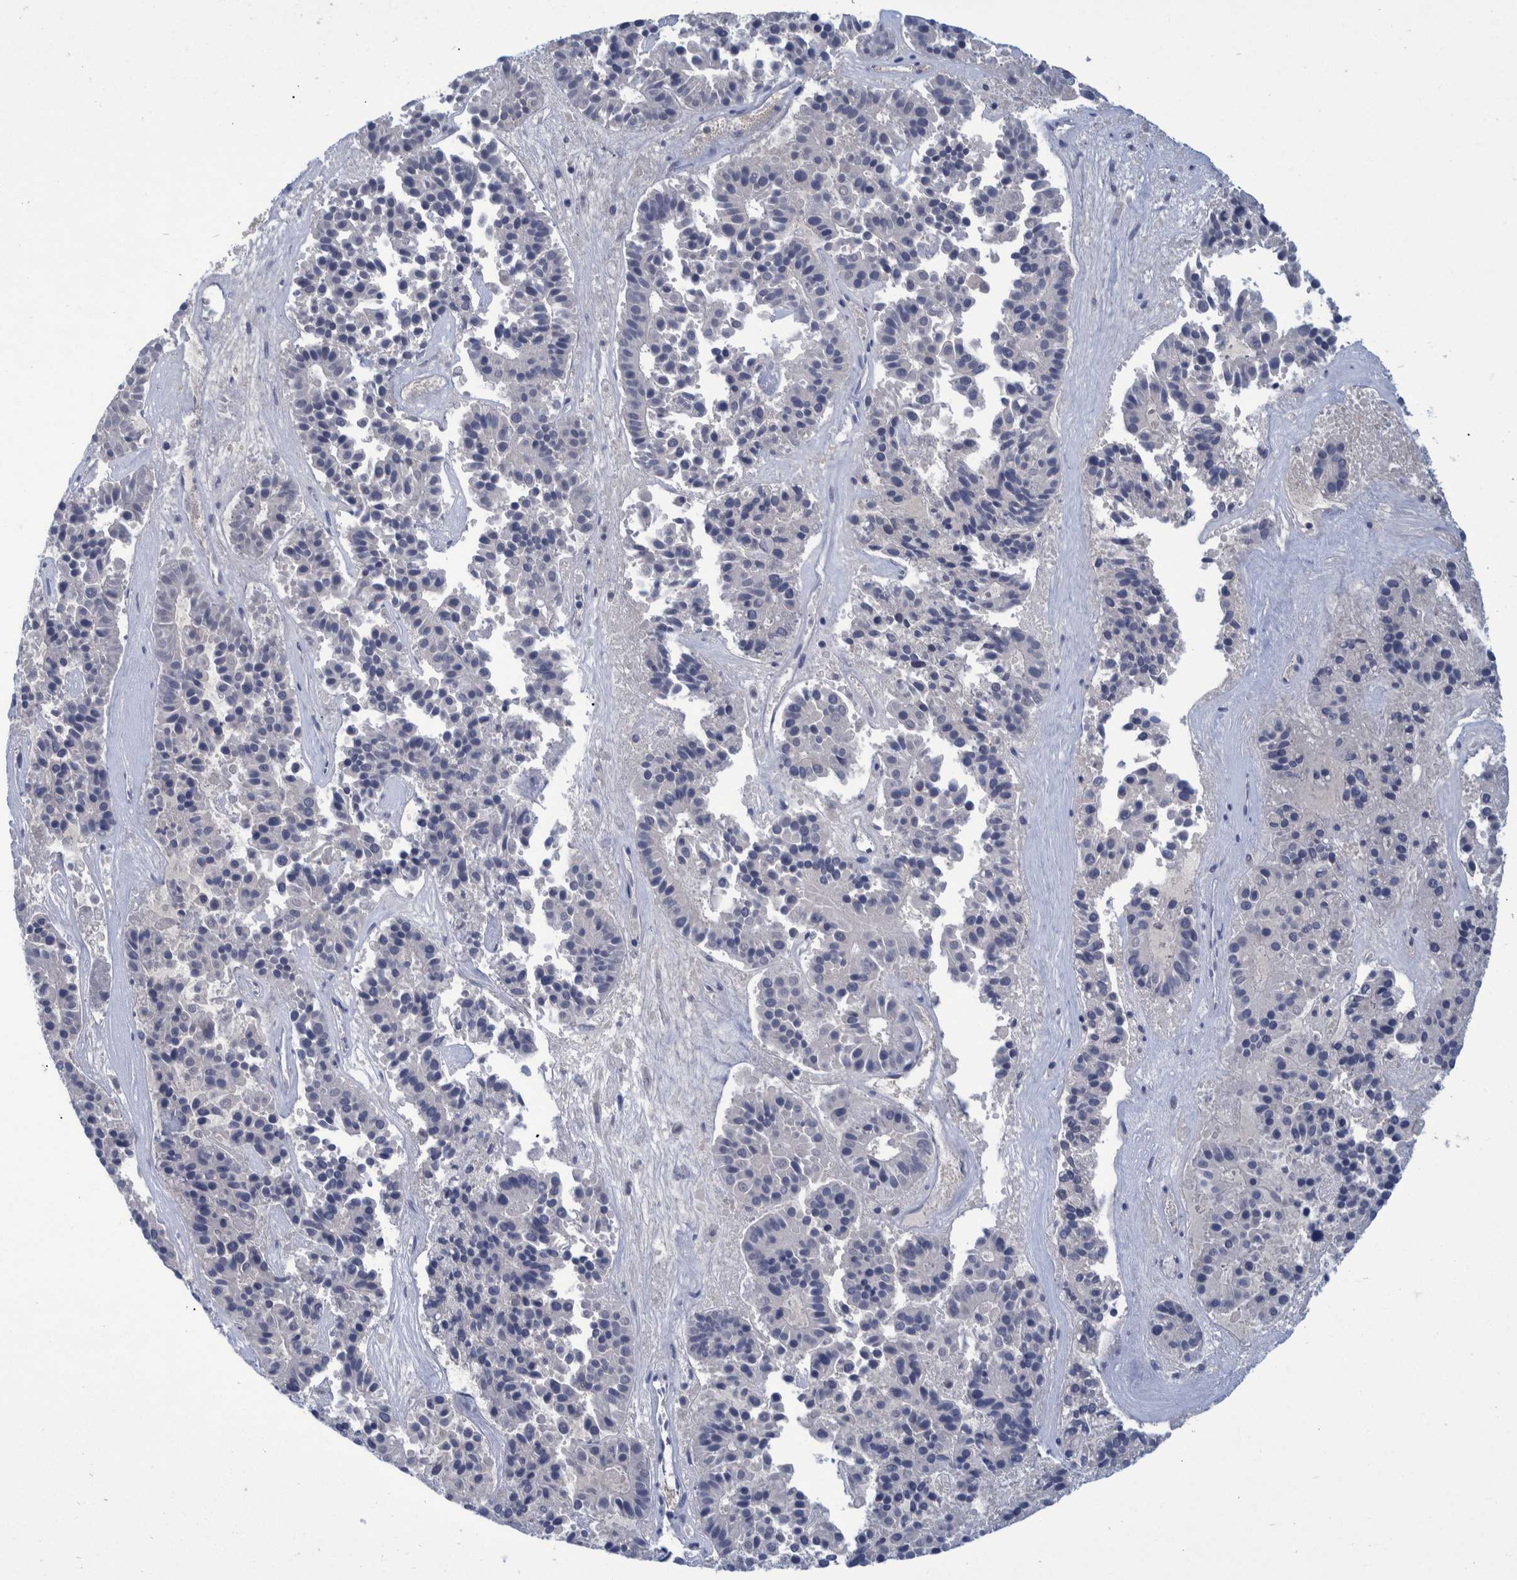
{"staining": {"intensity": "negative", "quantity": "none", "location": "none"}, "tissue": "pancreatic cancer", "cell_type": "Tumor cells", "image_type": "cancer", "snomed": [{"axis": "morphology", "description": "Adenocarcinoma, NOS"}, {"axis": "topography", "description": "Pancreas"}], "caption": "This photomicrograph is of pancreatic cancer (adenocarcinoma) stained with IHC to label a protein in brown with the nuclei are counter-stained blue. There is no staining in tumor cells. (Brightfield microscopy of DAB (3,3'-diaminobenzidine) immunohistochemistry at high magnification).", "gene": "PCYT2", "patient": {"sex": "male", "age": 50}}